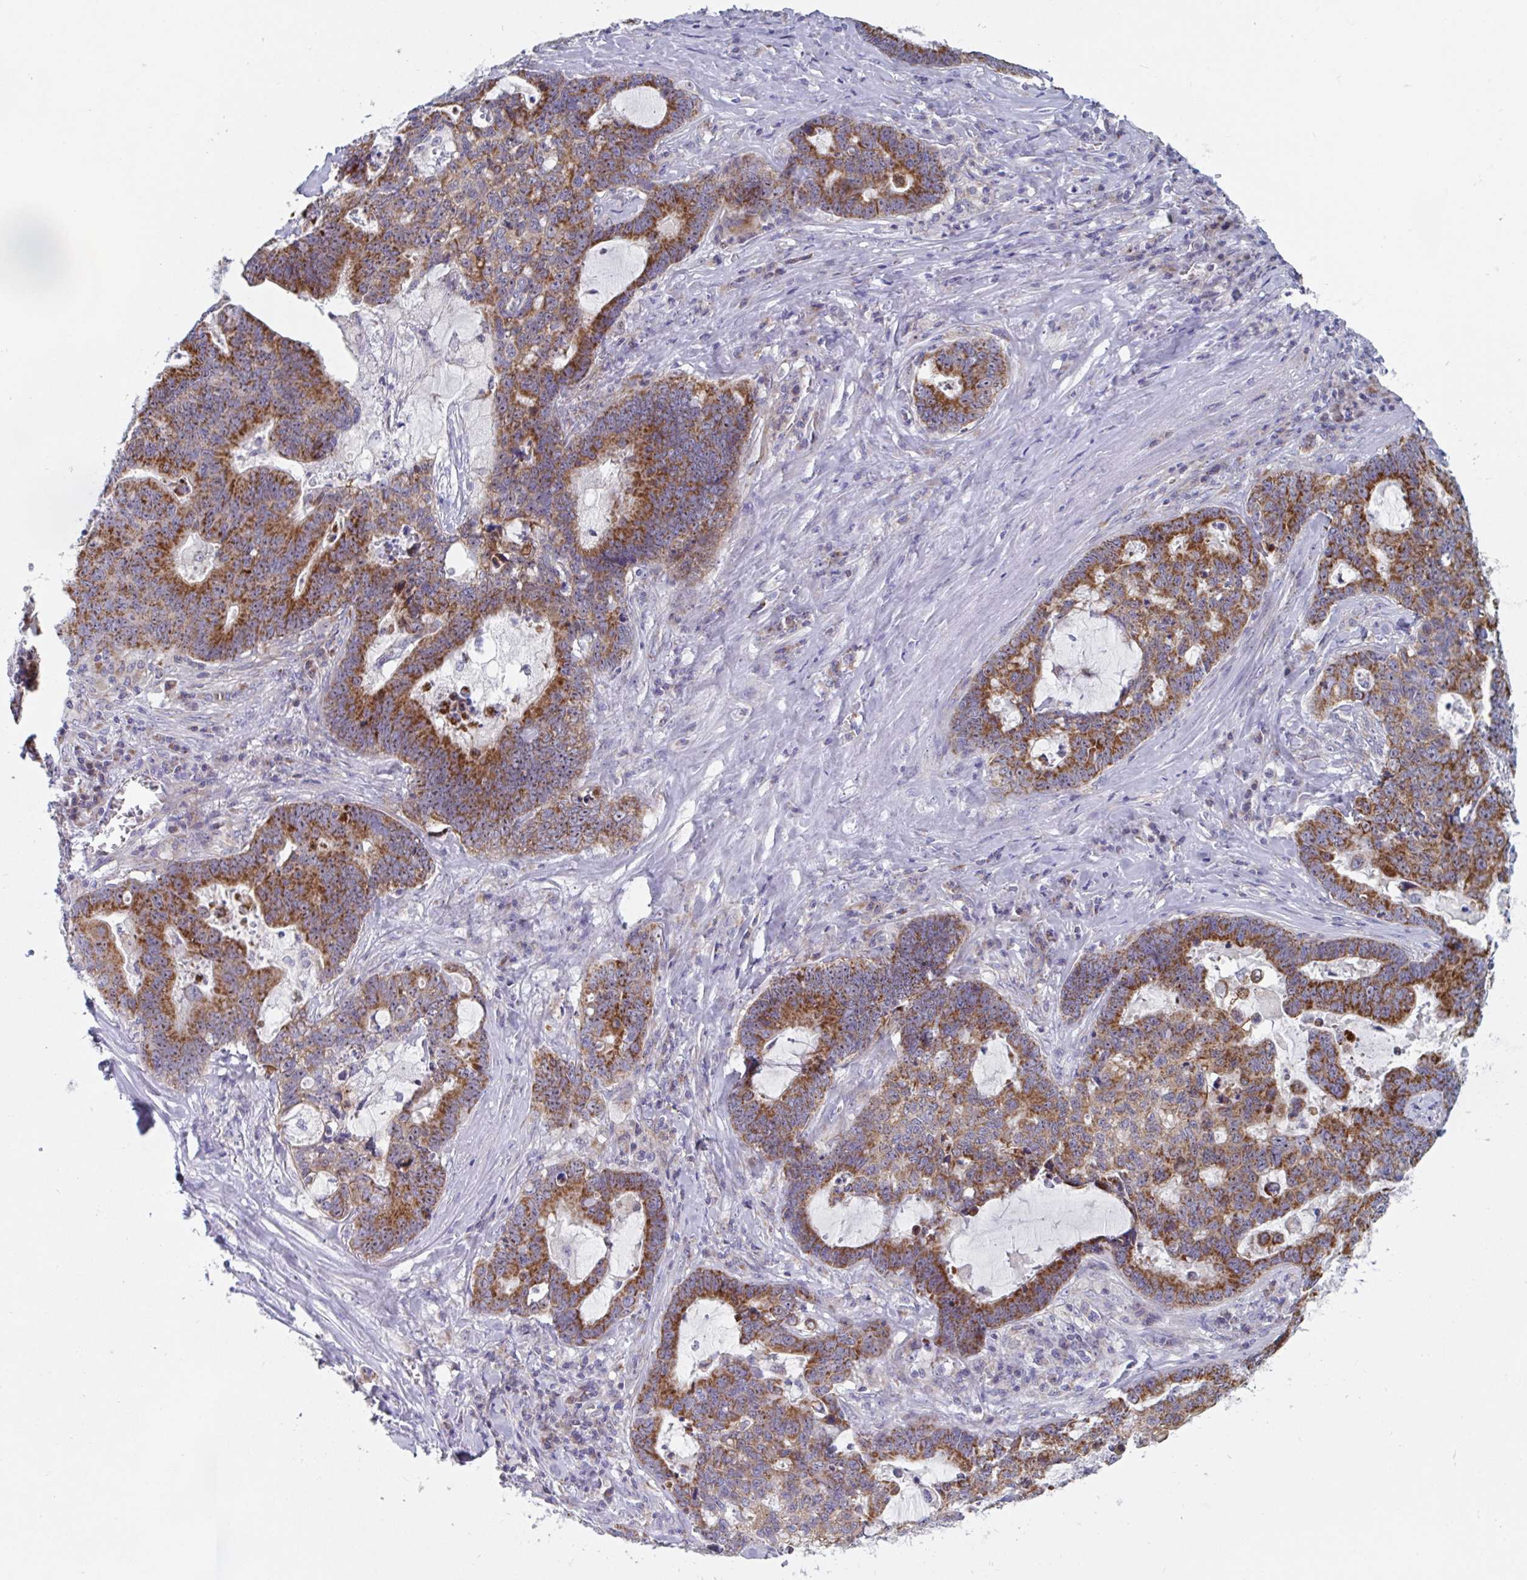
{"staining": {"intensity": "strong", "quantity": ">75%", "location": "cytoplasmic/membranous,nuclear"}, "tissue": "lung cancer", "cell_type": "Tumor cells", "image_type": "cancer", "snomed": [{"axis": "morphology", "description": "Aneuploidy"}, {"axis": "morphology", "description": "Adenocarcinoma, NOS"}, {"axis": "morphology", "description": "Adenocarcinoma primary or metastatic"}, {"axis": "topography", "description": "Lung"}], "caption": "Human adenocarcinoma (lung) stained with a brown dye demonstrates strong cytoplasmic/membranous and nuclear positive positivity in about >75% of tumor cells.", "gene": "MRPL53", "patient": {"sex": "female", "age": 75}}